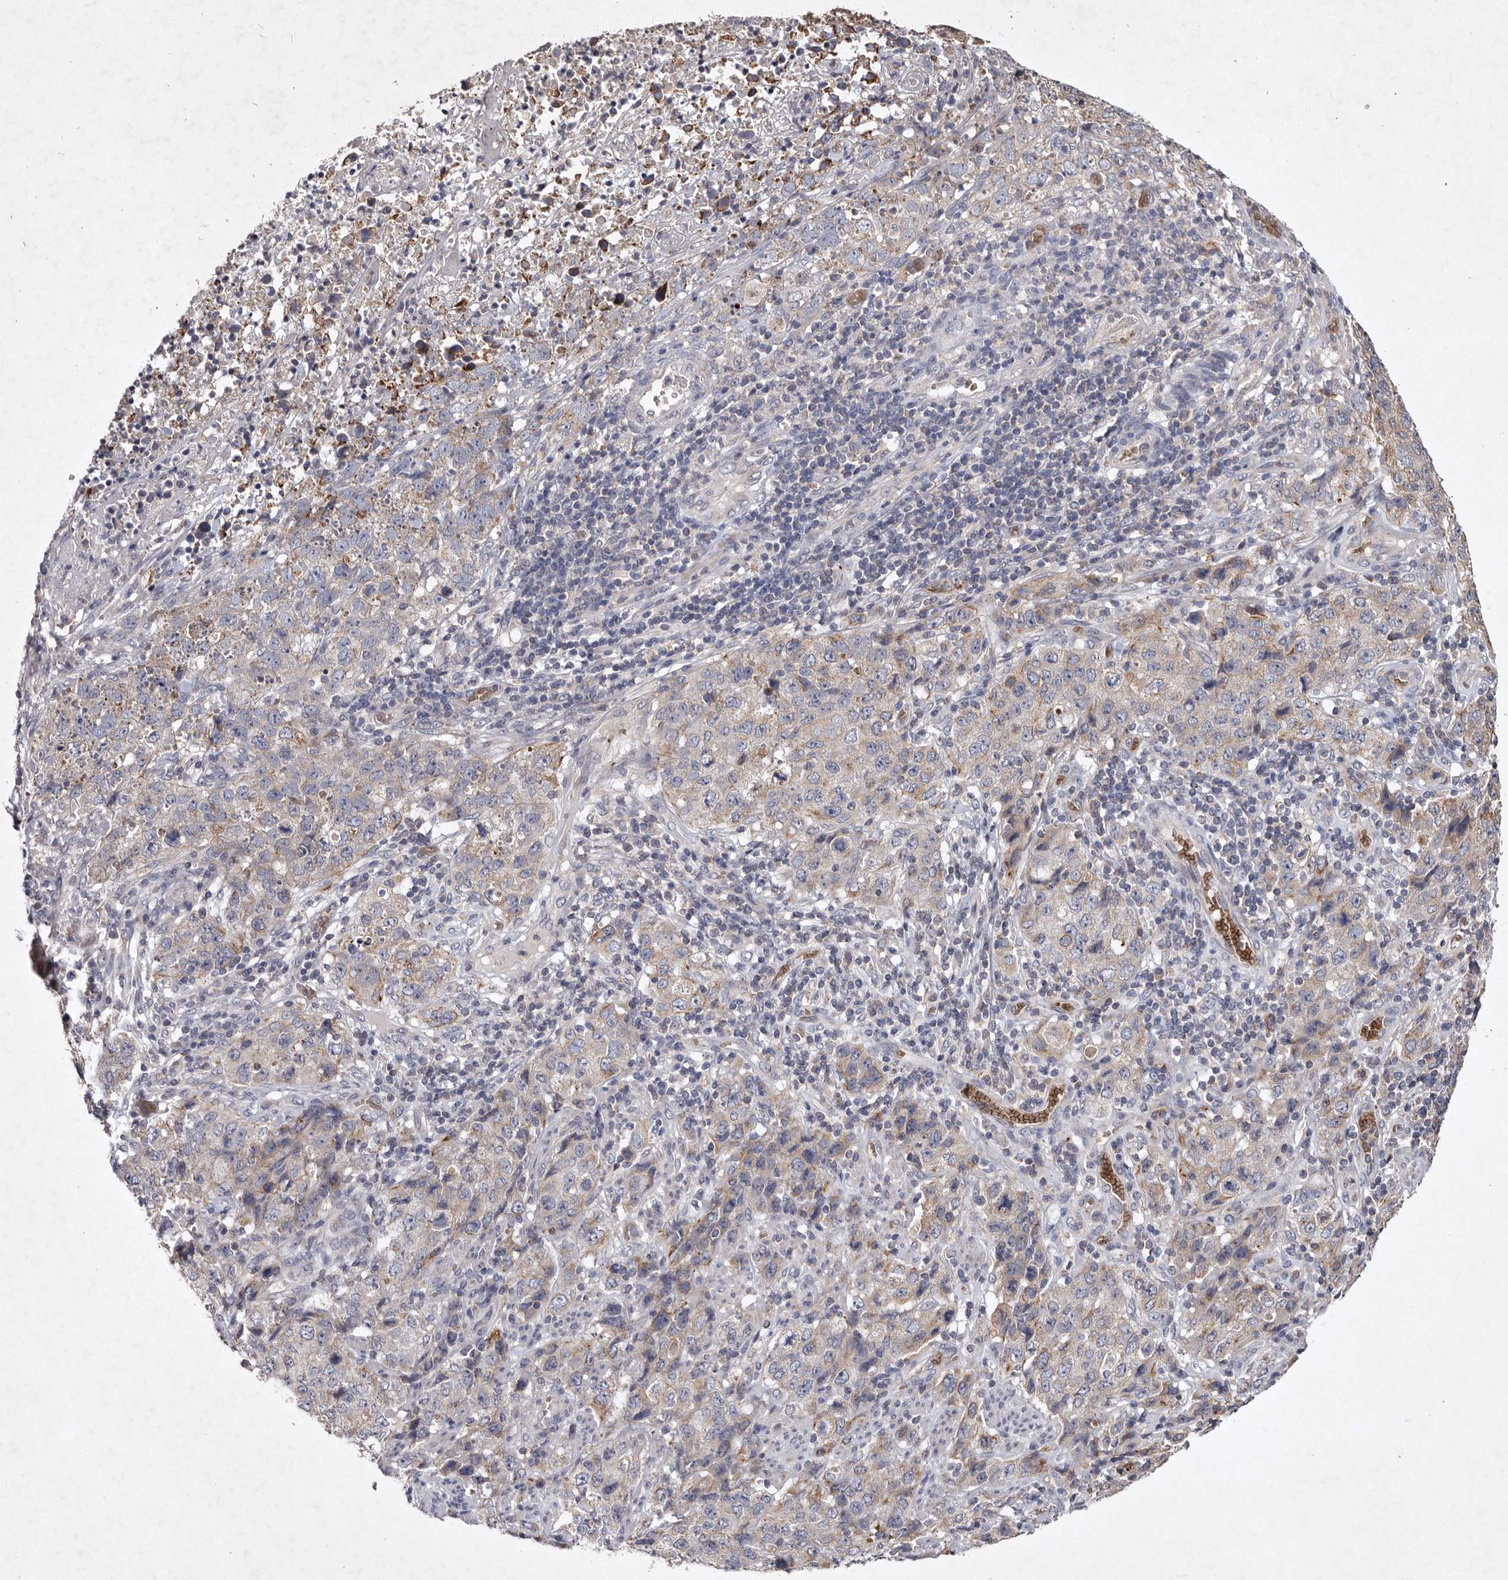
{"staining": {"intensity": "weak", "quantity": "<25%", "location": "cytoplasmic/membranous"}, "tissue": "stomach cancer", "cell_type": "Tumor cells", "image_type": "cancer", "snomed": [{"axis": "morphology", "description": "Adenocarcinoma, NOS"}, {"axis": "topography", "description": "Stomach"}], "caption": "Micrograph shows no protein expression in tumor cells of stomach adenocarcinoma tissue.", "gene": "TNFSF14", "patient": {"sex": "male", "age": 48}}